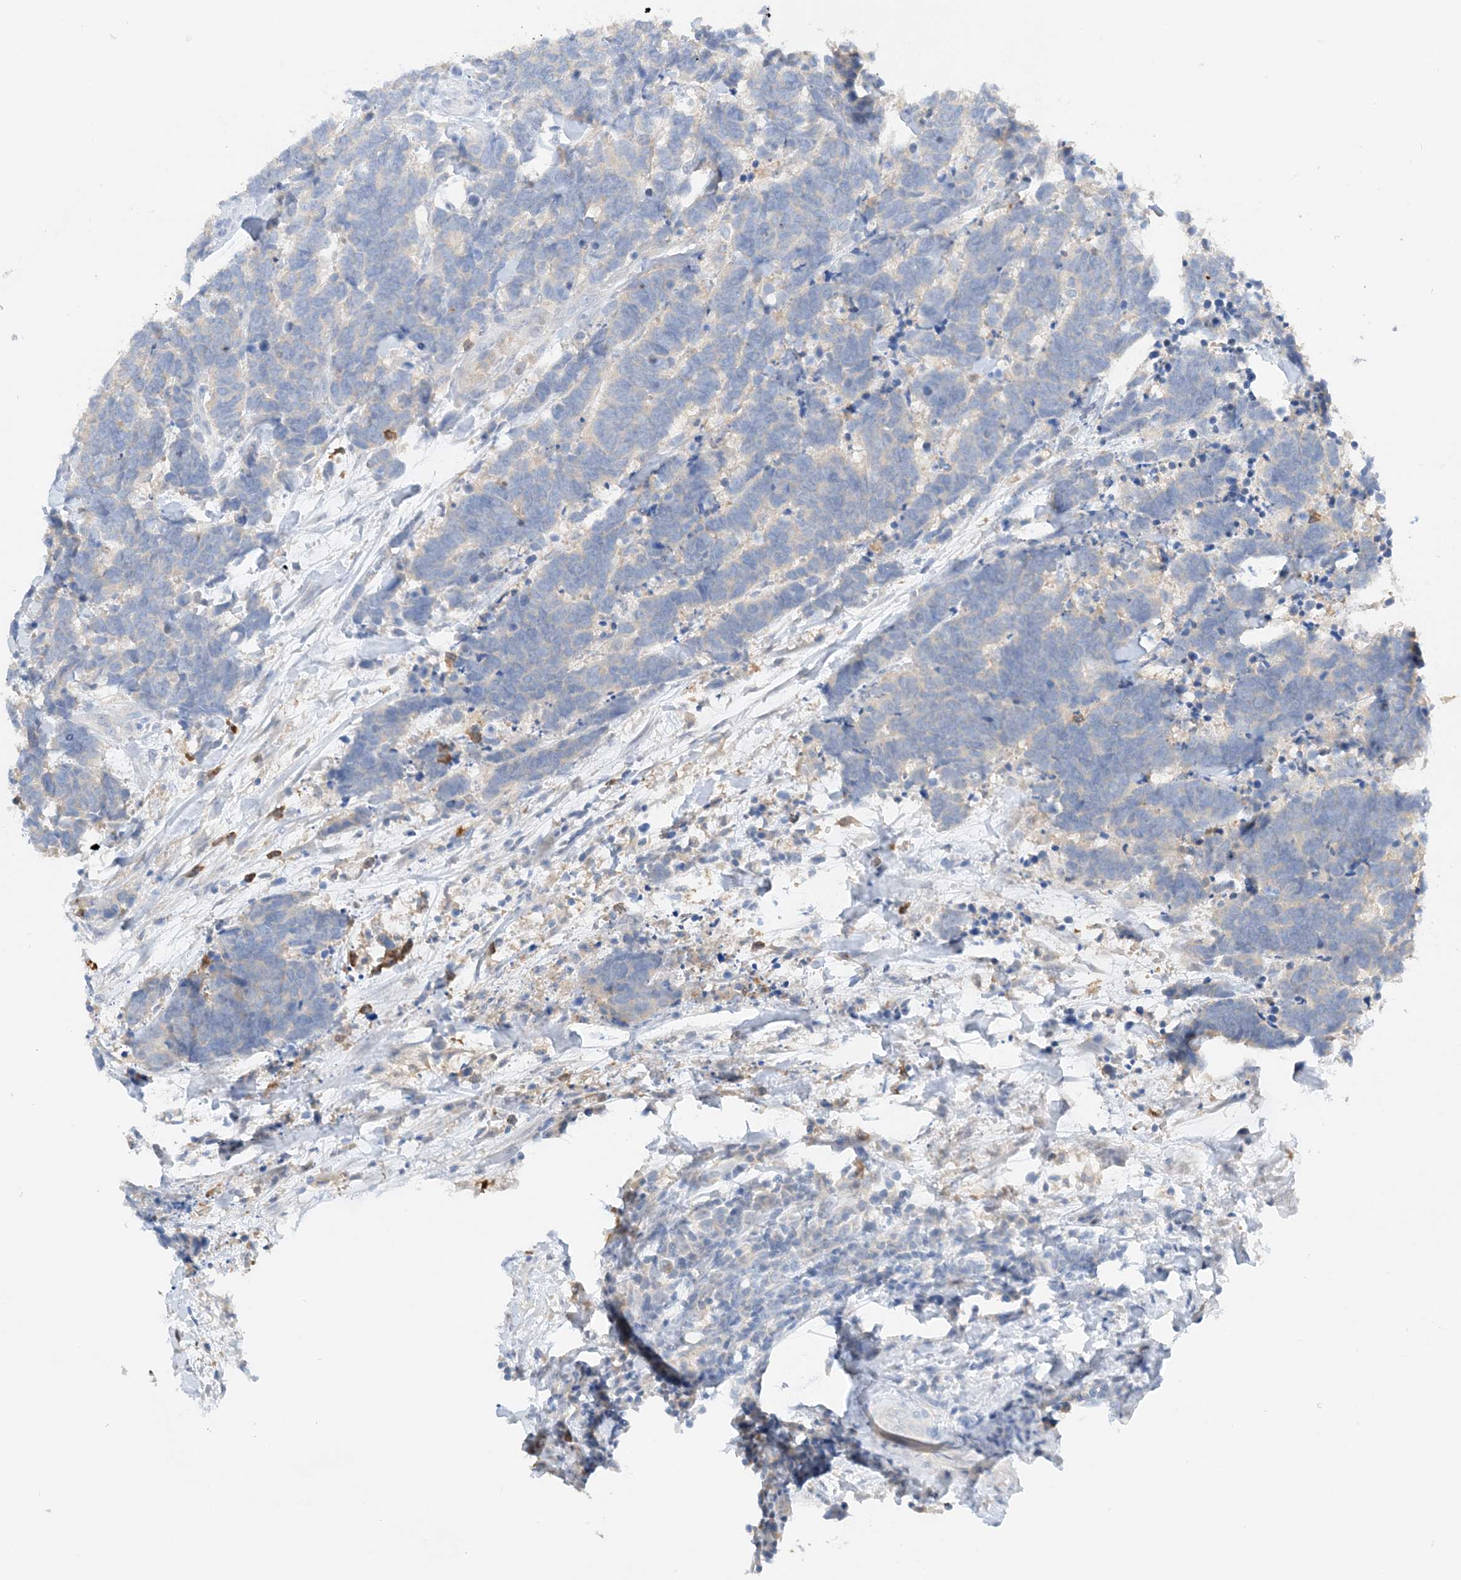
{"staining": {"intensity": "negative", "quantity": "none", "location": "none"}, "tissue": "carcinoid", "cell_type": "Tumor cells", "image_type": "cancer", "snomed": [{"axis": "morphology", "description": "Carcinoma, NOS"}, {"axis": "morphology", "description": "Carcinoid, malignant, NOS"}, {"axis": "topography", "description": "Urinary bladder"}], "caption": "Immunohistochemical staining of malignant carcinoid reveals no significant expression in tumor cells.", "gene": "KIFBP", "patient": {"sex": "male", "age": 57}}